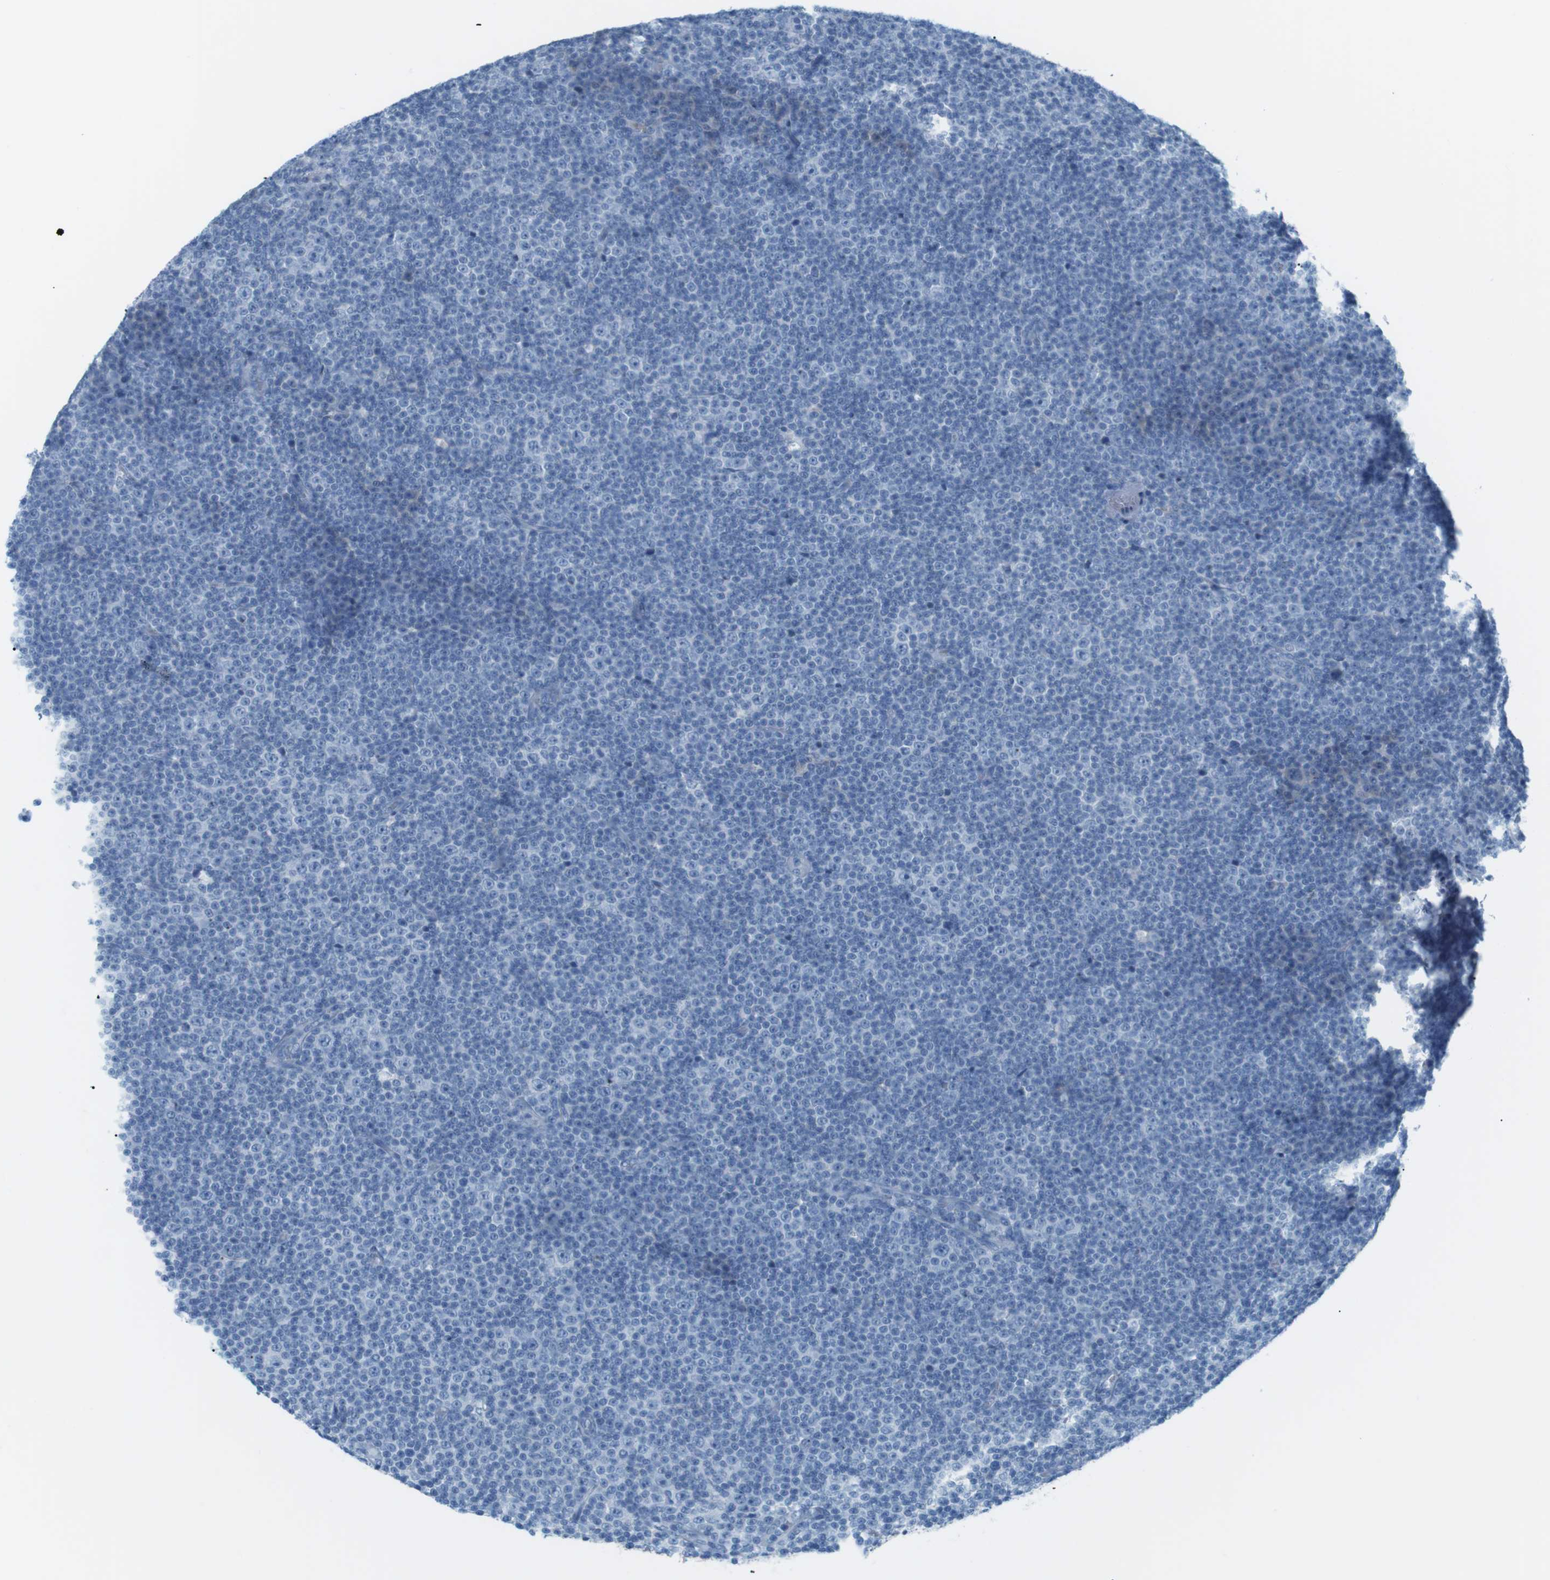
{"staining": {"intensity": "negative", "quantity": "none", "location": "none"}, "tissue": "lymphoma", "cell_type": "Tumor cells", "image_type": "cancer", "snomed": [{"axis": "morphology", "description": "Malignant lymphoma, non-Hodgkin's type, Low grade"}, {"axis": "topography", "description": "Lymph node"}], "caption": "An immunohistochemistry micrograph of low-grade malignant lymphoma, non-Hodgkin's type is shown. There is no staining in tumor cells of low-grade malignant lymphoma, non-Hodgkin's type.", "gene": "AZGP1", "patient": {"sex": "female", "age": 67}}